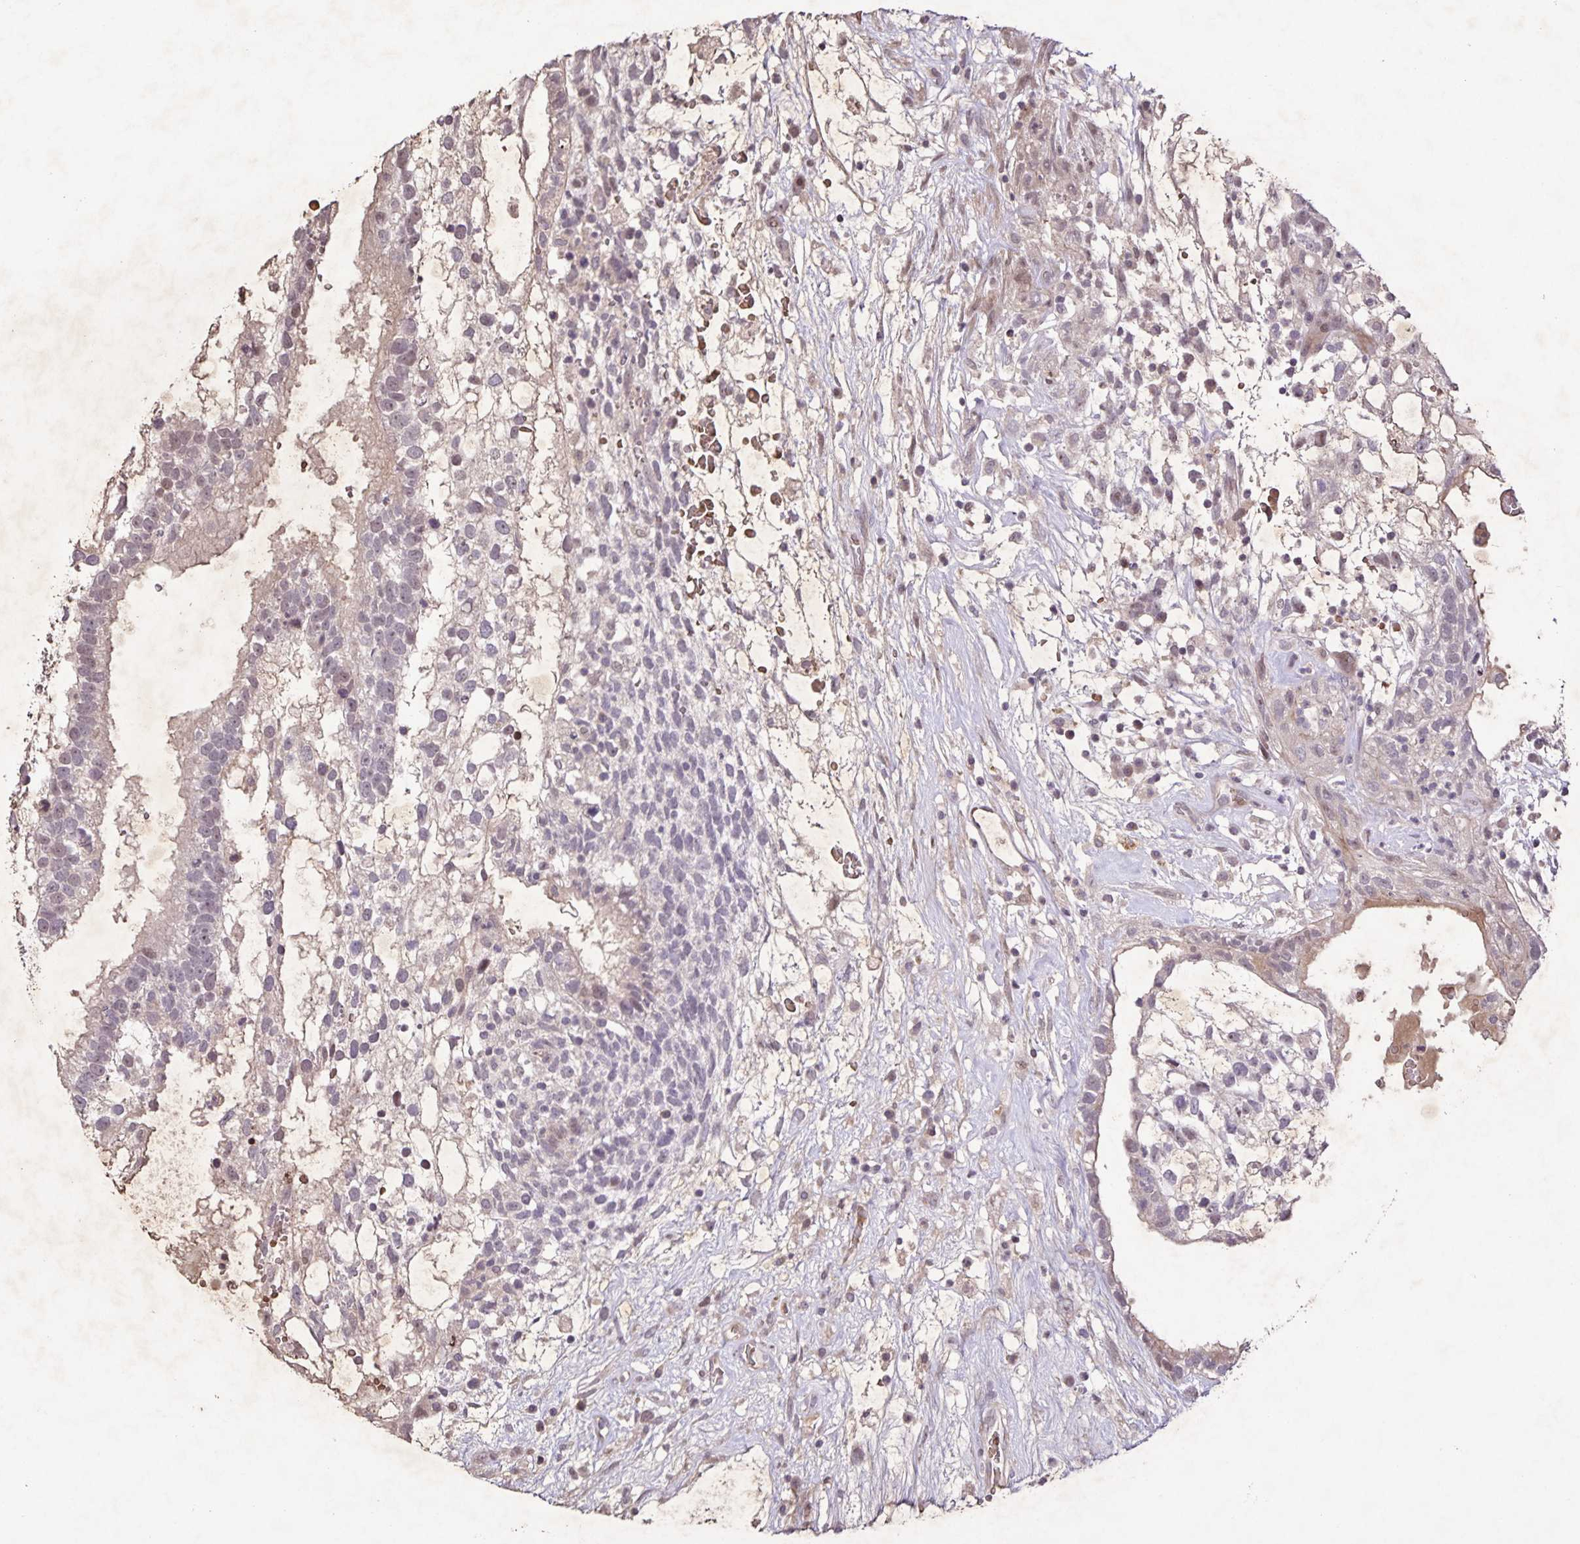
{"staining": {"intensity": "weak", "quantity": "<25%", "location": "nuclear"}, "tissue": "testis cancer", "cell_type": "Tumor cells", "image_type": "cancer", "snomed": [{"axis": "morphology", "description": "Normal tissue, NOS"}, {"axis": "morphology", "description": "Carcinoma, Embryonal, NOS"}, {"axis": "topography", "description": "Testis"}], "caption": "The IHC image has no significant positivity in tumor cells of testis embryonal carcinoma tissue.", "gene": "GDF2", "patient": {"sex": "male", "age": 32}}